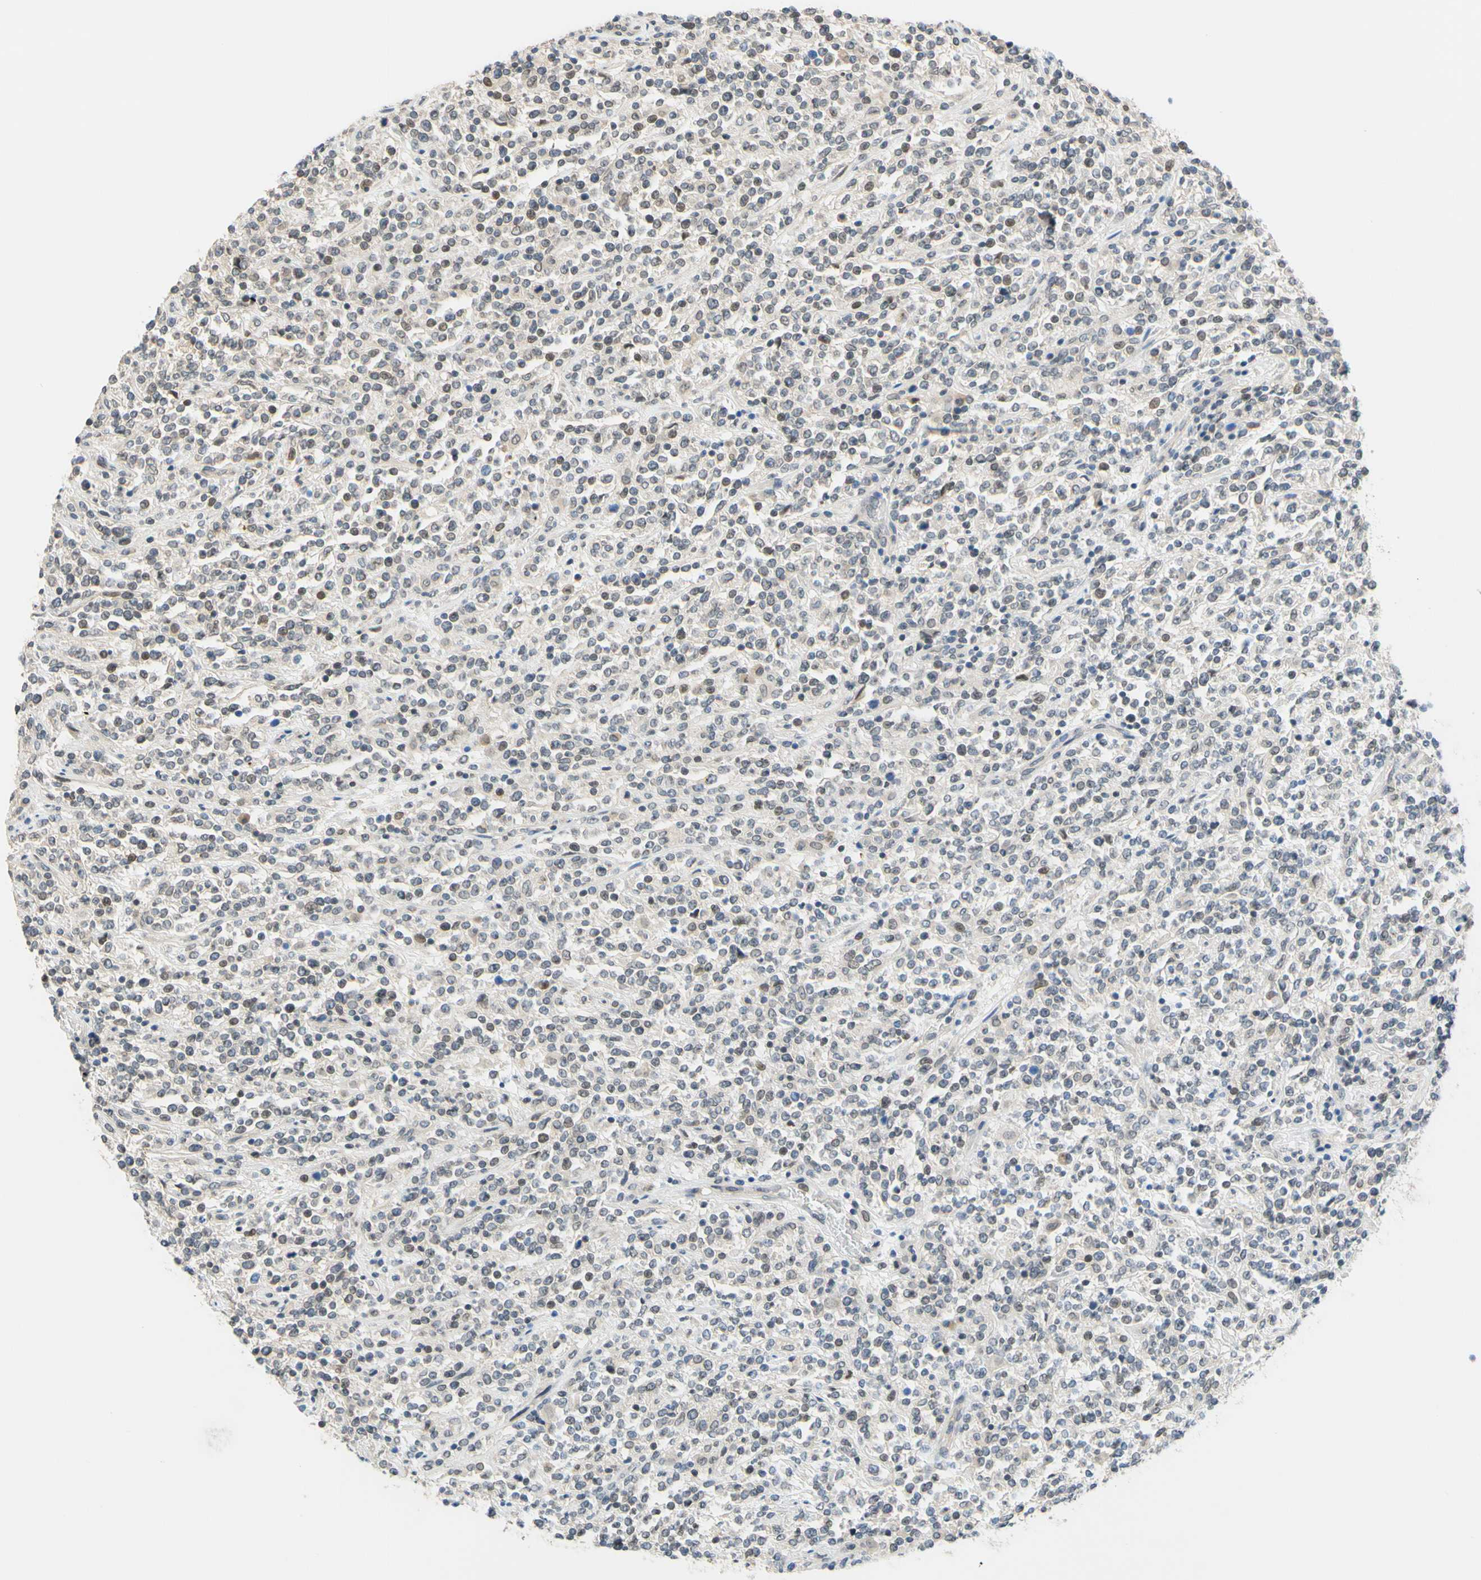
{"staining": {"intensity": "weak", "quantity": "<25%", "location": "nuclear"}, "tissue": "lymphoma", "cell_type": "Tumor cells", "image_type": "cancer", "snomed": [{"axis": "morphology", "description": "Malignant lymphoma, non-Hodgkin's type, High grade"}, {"axis": "topography", "description": "Soft tissue"}], "caption": "High power microscopy micrograph of an immunohistochemistry (IHC) micrograph of malignant lymphoma, non-Hodgkin's type (high-grade), revealing no significant expression in tumor cells.", "gene": "C2CD2L", "patient": {"sex": "male", "age": 18}}